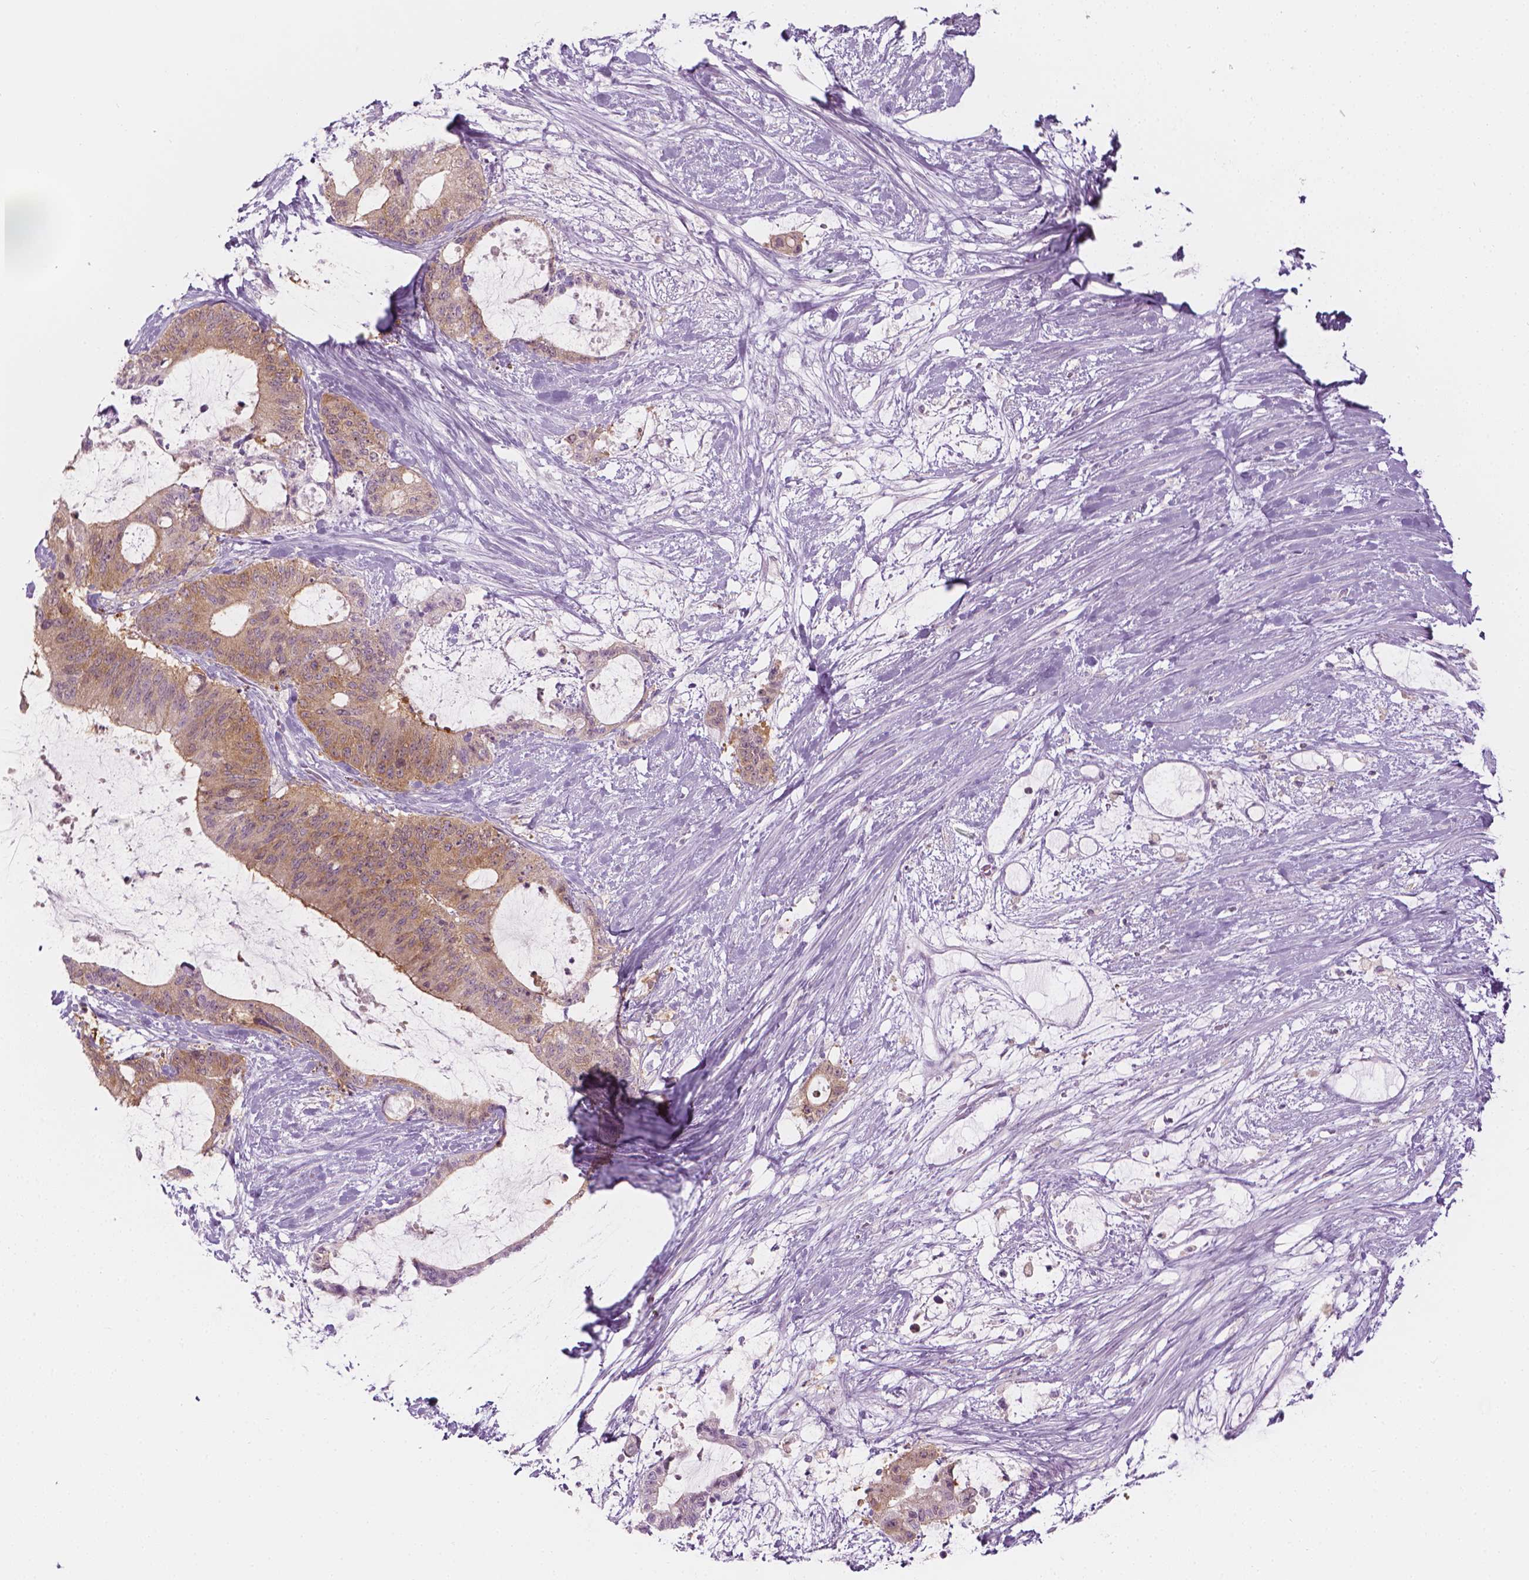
{"staining": {"intensity": "weak", "quantity": ">75%", "location": "cytoplasmic/membranous"}, "tissue": "liver cancer", "cell_type": "Tumor cells", "image_type": "cancer", "snomed": [{"axis": "morphology", "description": "Normal tissue, NOS"}, {"axis": "morphology", "description": "Cholangiocarcinoma"}, {"axis": "topography", "description": "Liver"}, {"axis": "topography", "description": "Peripheral nerve tissue"}], "caption": "IHC staining of liver cancer, which exhibits low levels of weak cytoplasmic/membranous positivity in about >75% of tumor cells indicating weak cytoplasmic/membranous protein staining. The staining was performed using DAB (brown) for protein detection and nuclei were counterstained in hematoxylin (blue).", "gene": "SHMT1", "patient": {"sex": "female", "age": 73}}